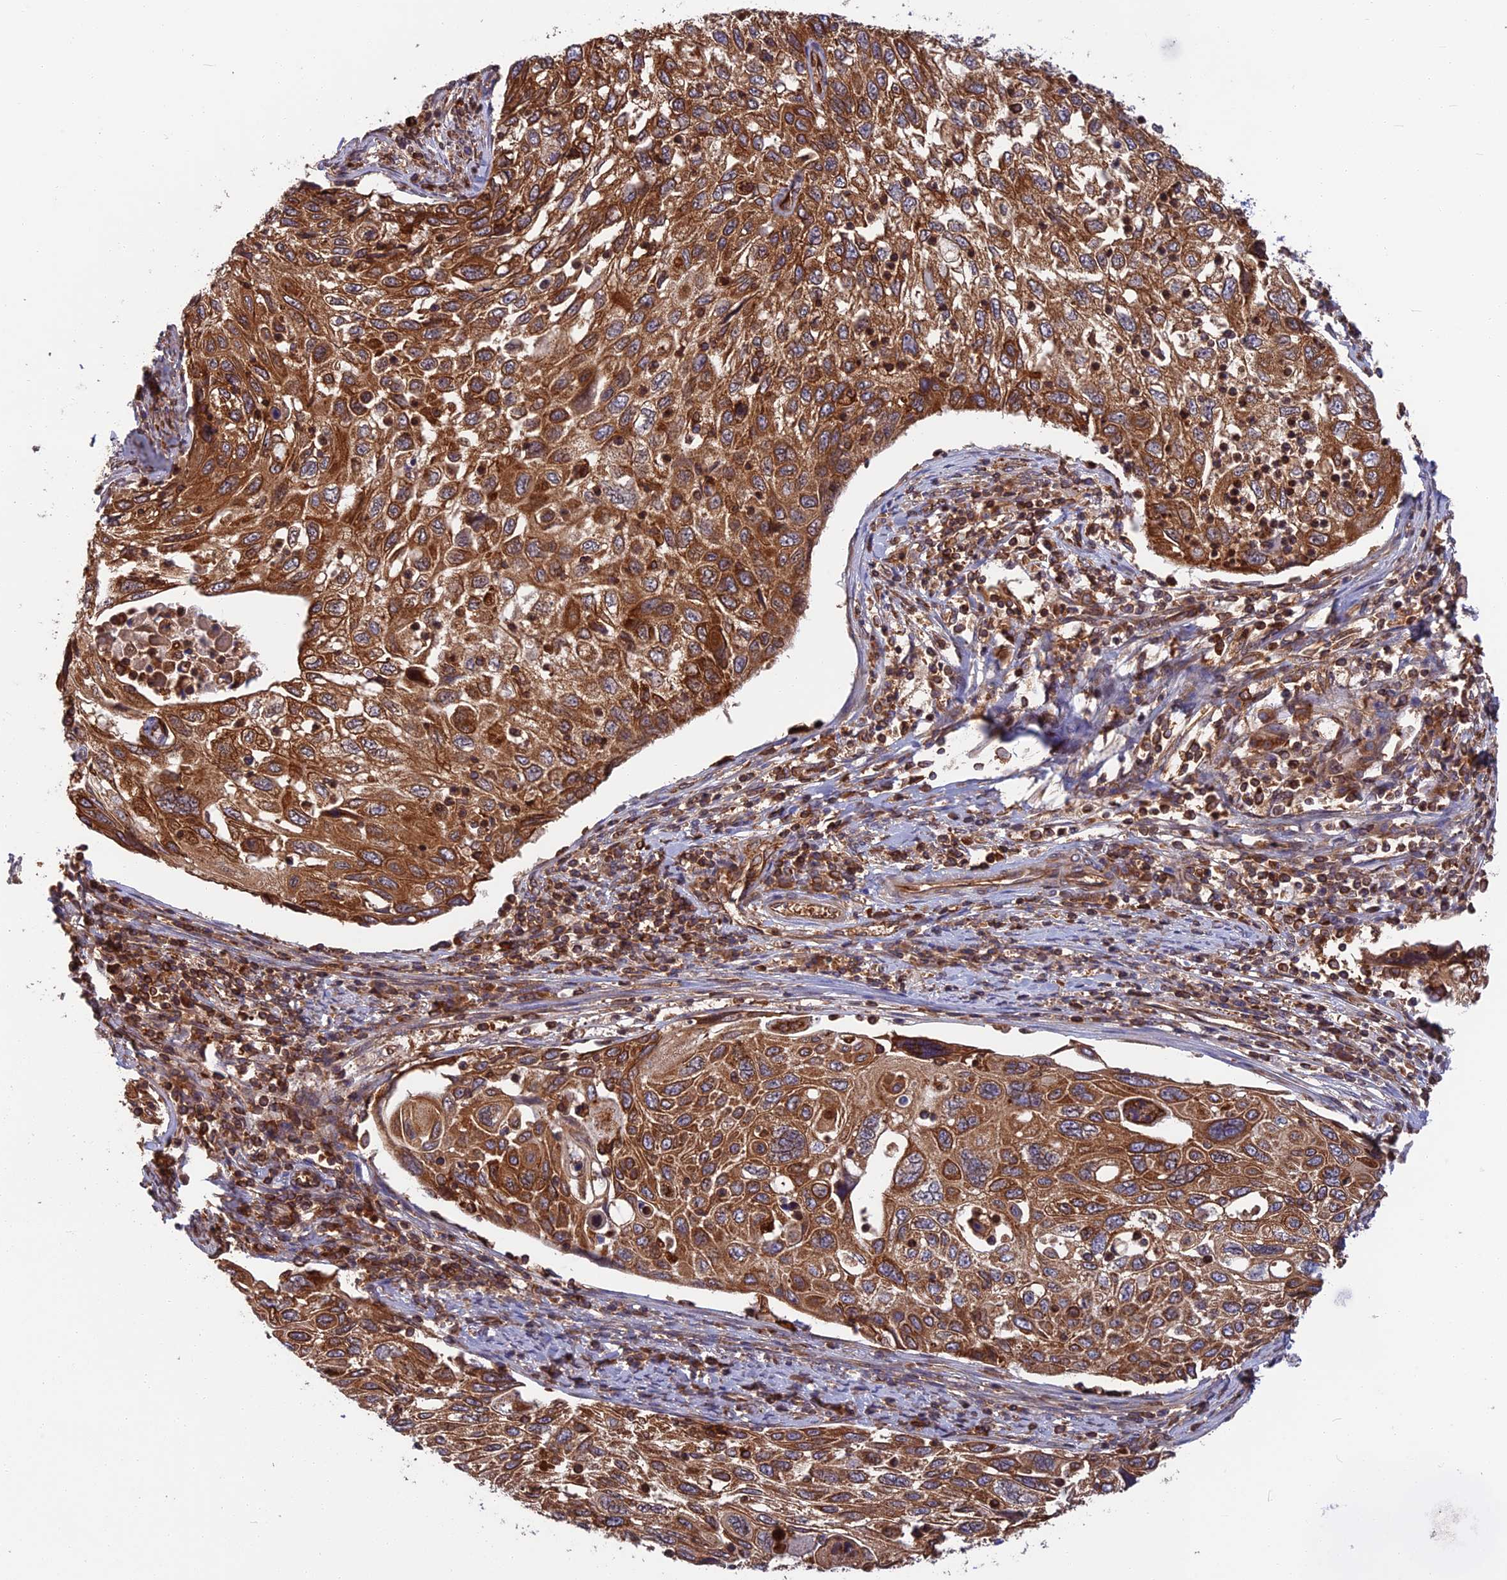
{"staining": {"intensity": "strong", "quantity": ">75%", "location": "cytoplasmic/membranous"}, "tissue": "cervical cancer", "cell_type": "Tumor cells", "image_type": "cancer", "snomed": [{"axis": "morphology", "description": "Squamous cell carcinoma, NOS"}, {"axis": "topography", "description": "Cervix"}], "caption": "Cervical cancer (squamous cell carcinoma) stained with DAB (3,3'-diaminobenzidine) immunohistochemistry demonstrates high levels of strong cytoplasmic/membranous staining in approximately >75% of tumor cells.", "gene": "WDR1", "patient": {"sex": "female", "age": 70}}